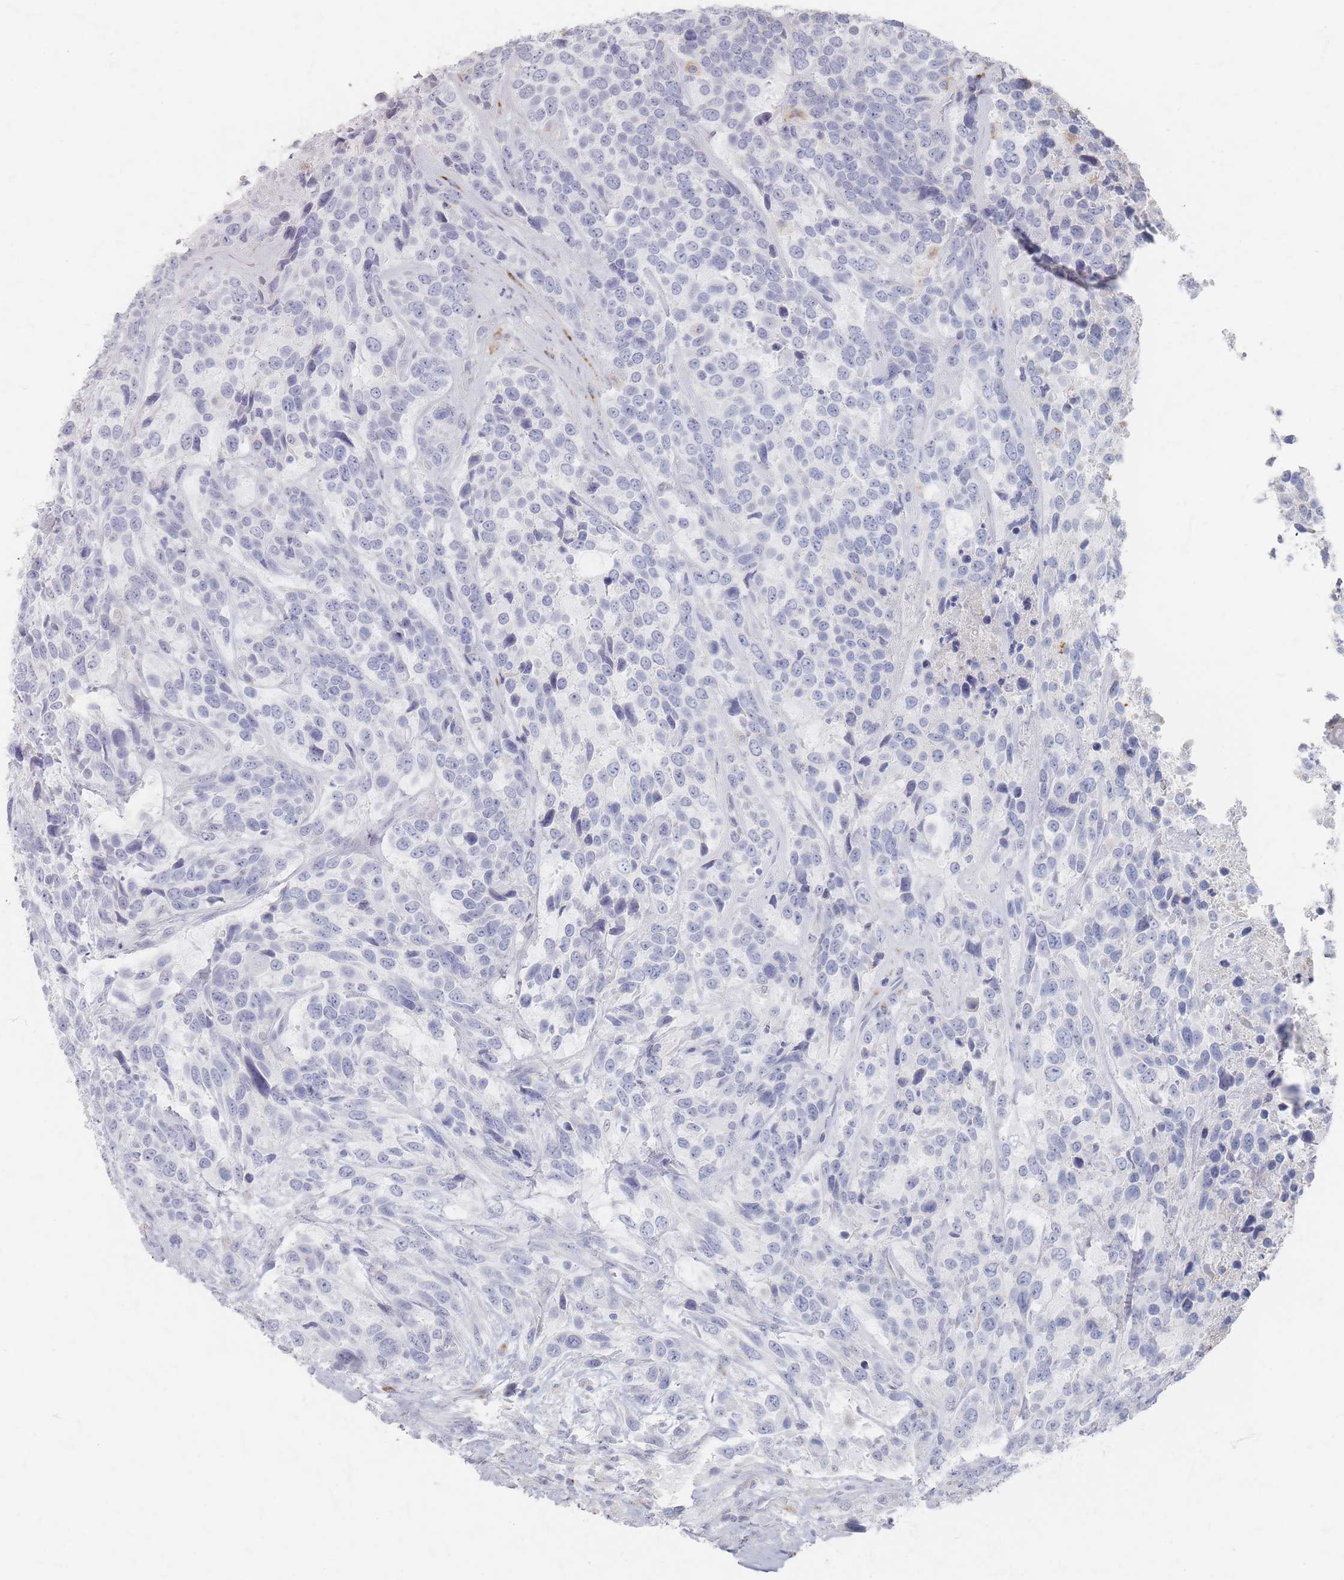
{"staining": {"intensity": "negative", "quantity": "none", "location": "none"}, "tissue": "urothelial cancer", "cell_type": "Tumor cells", "image_type": "cancer", "snomed": [{"axis": "morphology", "description": "Urothelial carcinoma, High grade"}, {"axis": "topography", "description": "Urinary bladder"}], "caption": "Histopathology image shows no protein positivity in tumor cells of urothelial cancer tissue.", "gene": "SLC2A11", "patient": {"sex": "female", "age": 70}}